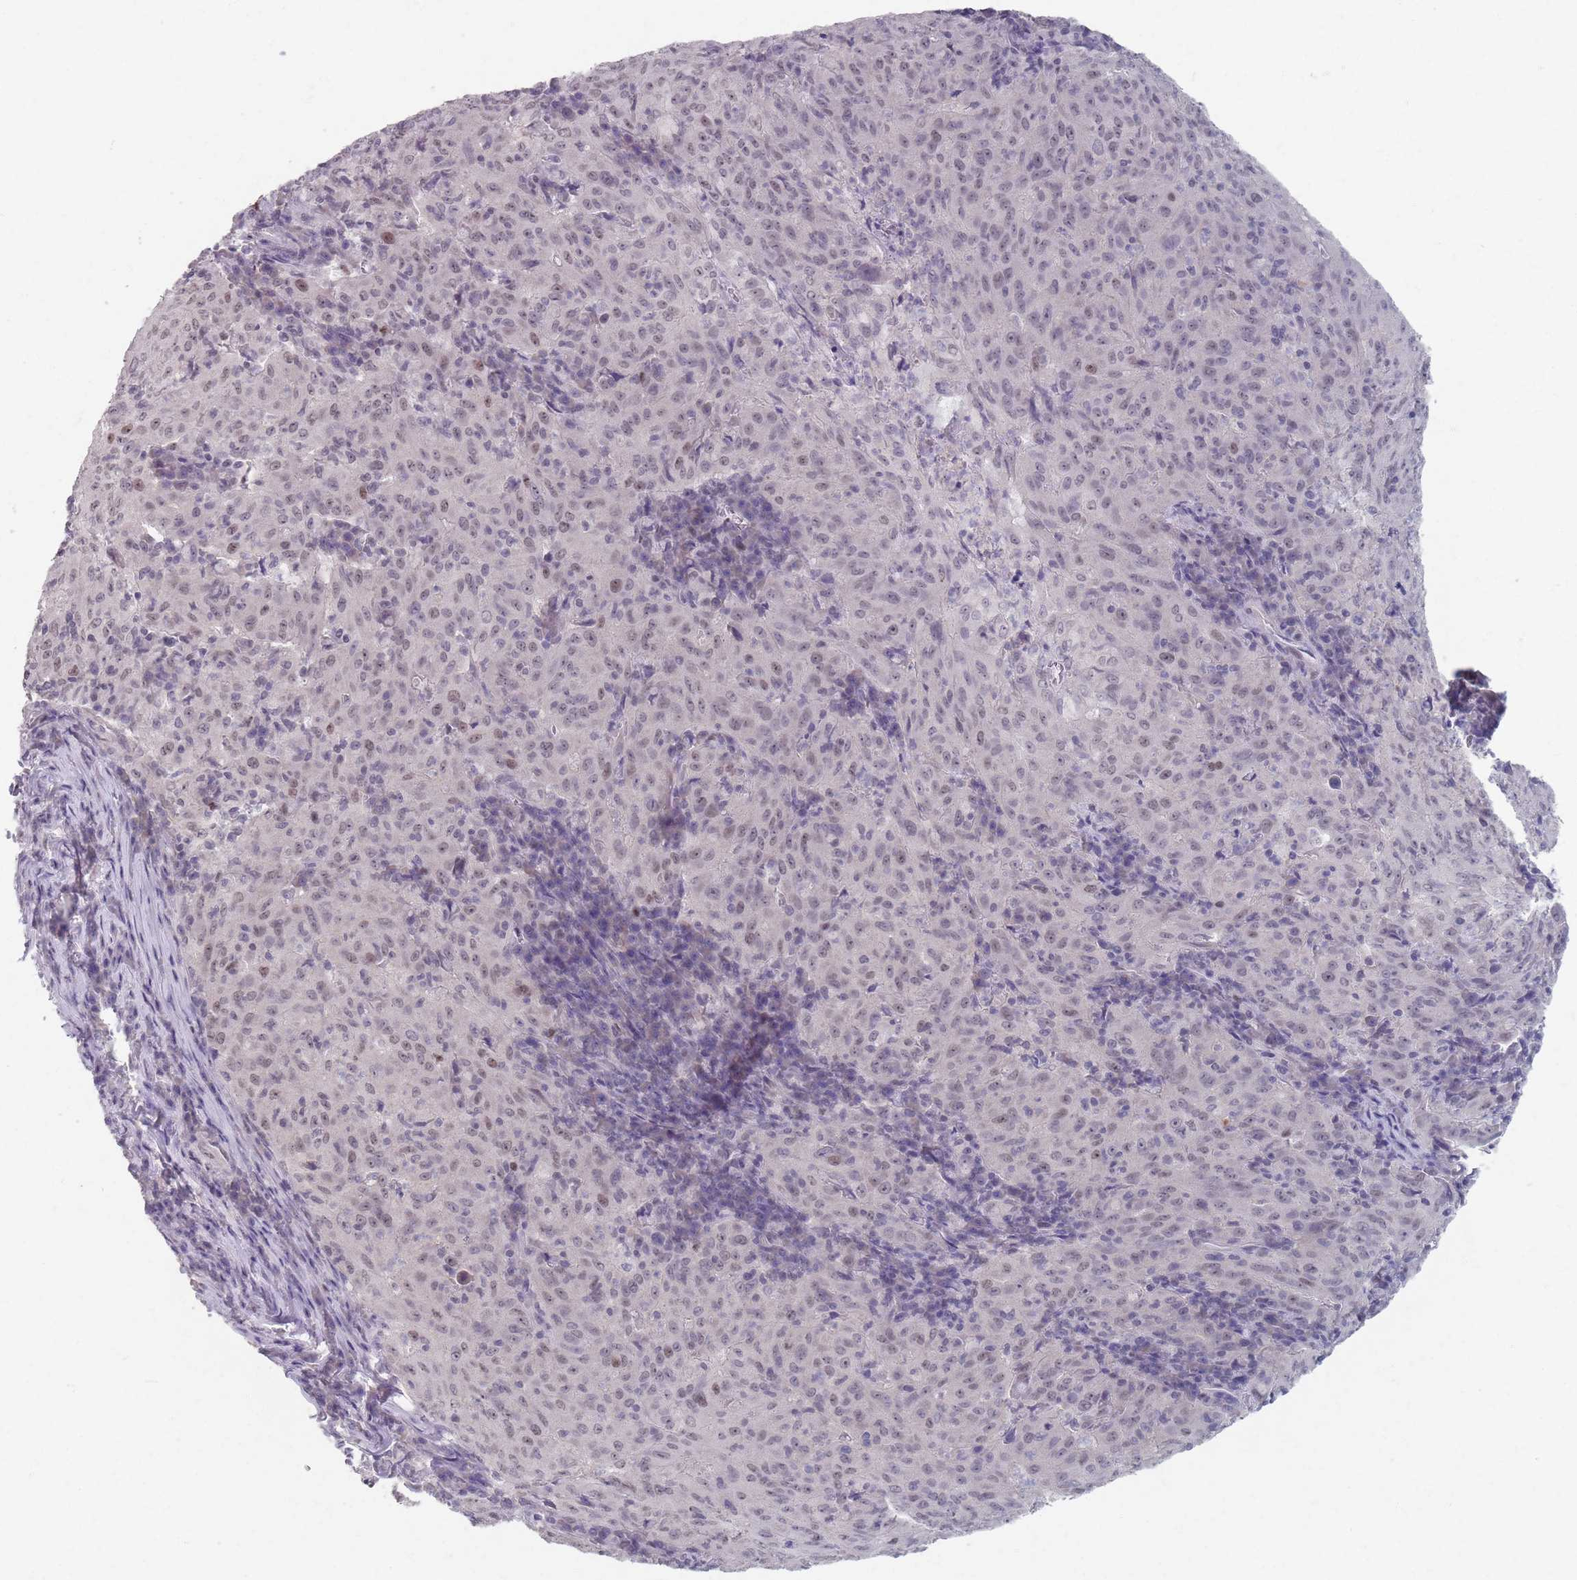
{"staining": {"intensity": "weak", "quantity": "<25%", "location": "nuclear"}, "tissue": "pancreatic cancer", "cell_type": "Tumor cells", "image_type": "cancer", "snomed": [{"axis": "morphology", "description": "Adenocarcinoma, NOS"}, {"axis": "topography", "description": "Pancreas"}], "caption": "An image of pancreatic cancer (adenocarcinoma) stained for a protein displays no brown staining in tumor cells. (DAB immunohistochemistry (IHC) visualized using brightfield microscopy, high magnification).", "gene": "SAMD1", "patient": {"sex": "male", "age": 63}}